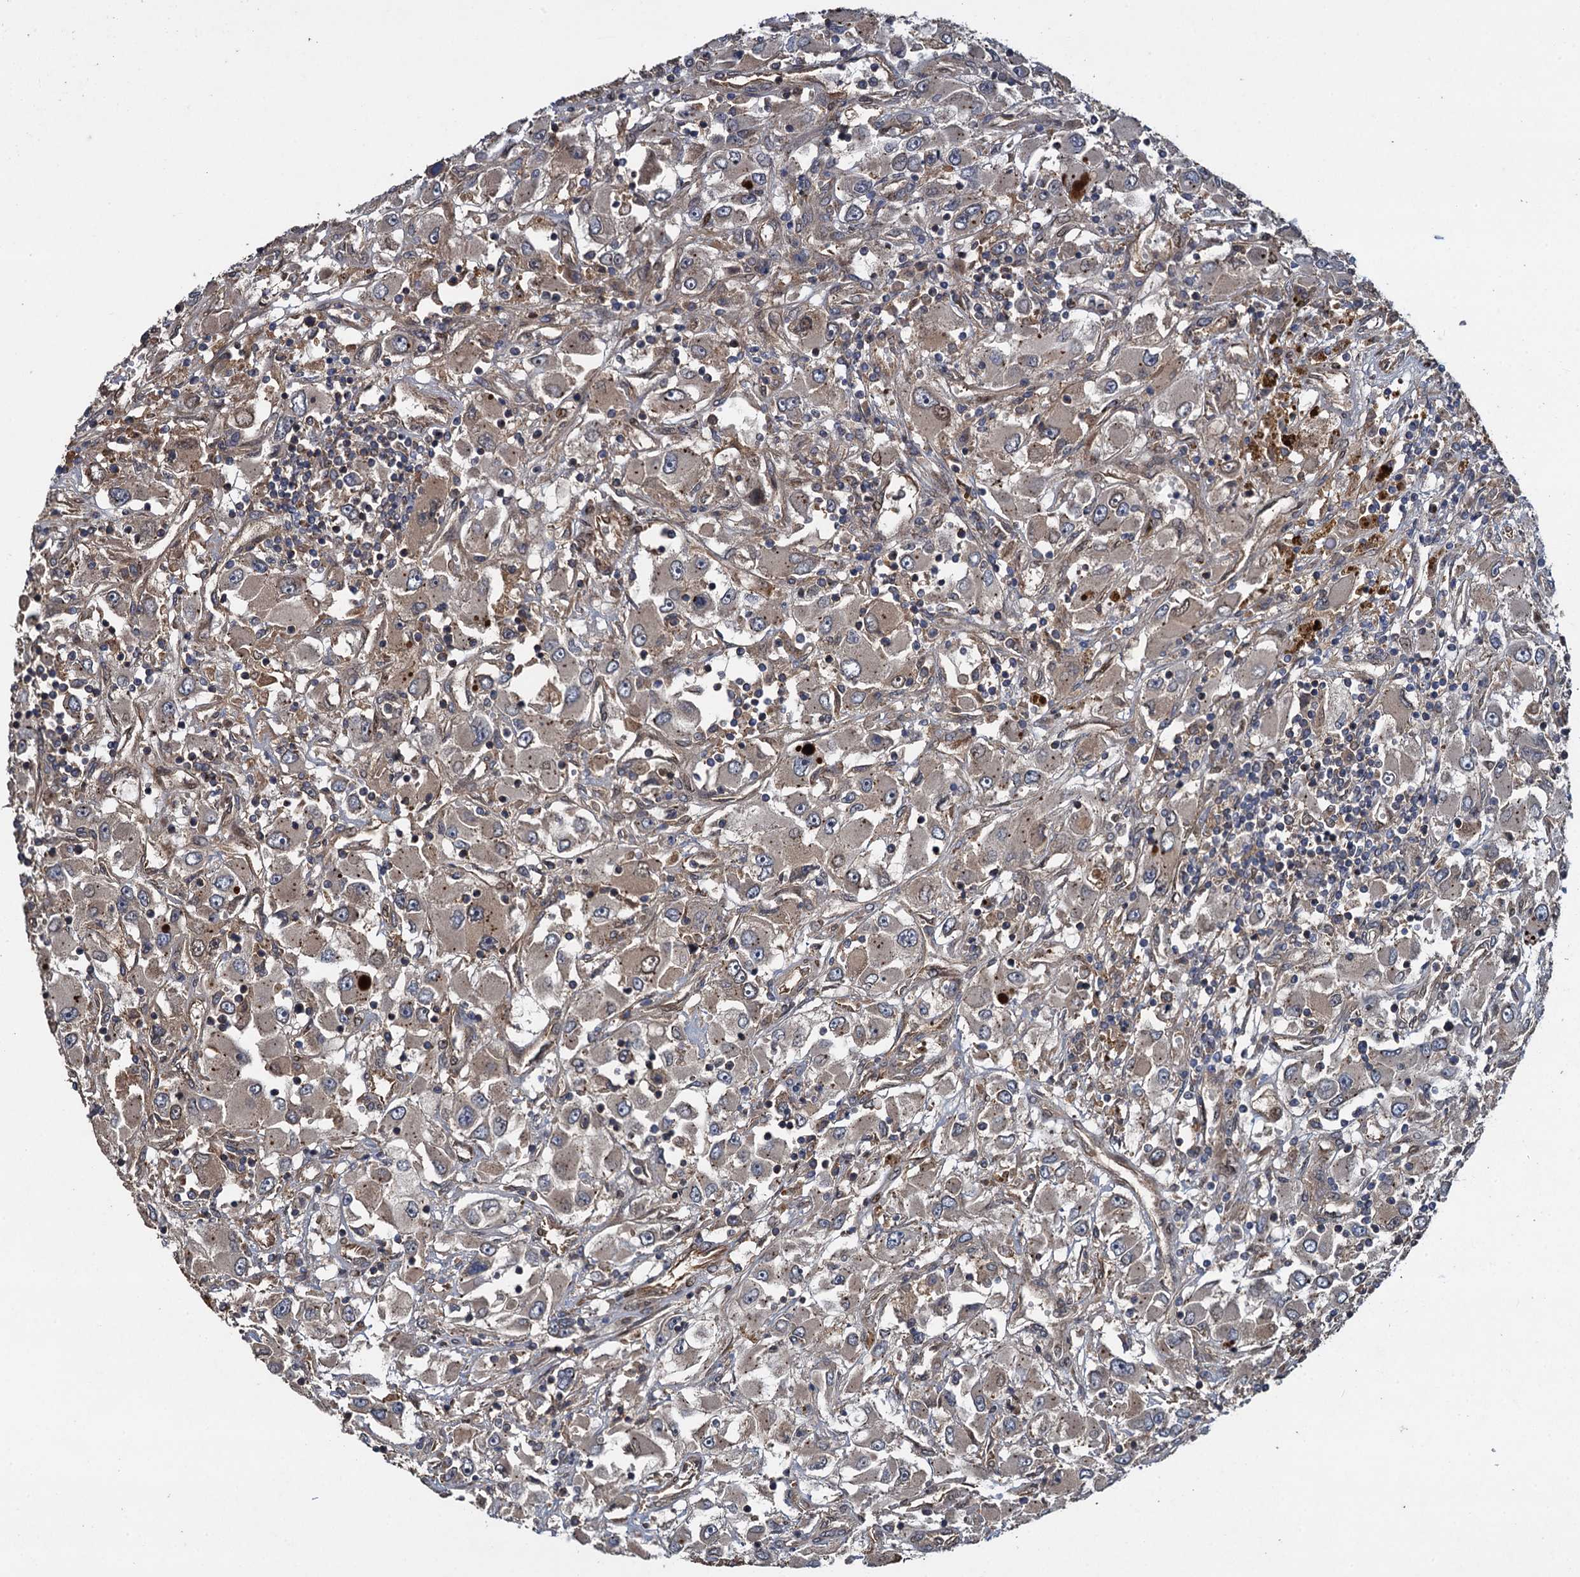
{"staining": {"intensity": "weak", "quantity": ">75%", "location": "cytoplasmic/membranous"}, "tissue": "renal cancer", "cell_type": "Tumor cells", "image_type": "cancer", "snomed": [{"axis": "morphology", "description": "Adenocarcinoma, NOS"}, {"axis": "topography", "description": "Kidney"}], "caption": "Protein staining reveals weak cytoplasmic/membranous positivity in approximately >75% of tumor cells in renal cancer (adenocarcinoma).", "gene": "RHOBTB1", "patient": {"sex": "female", "age": 52}}